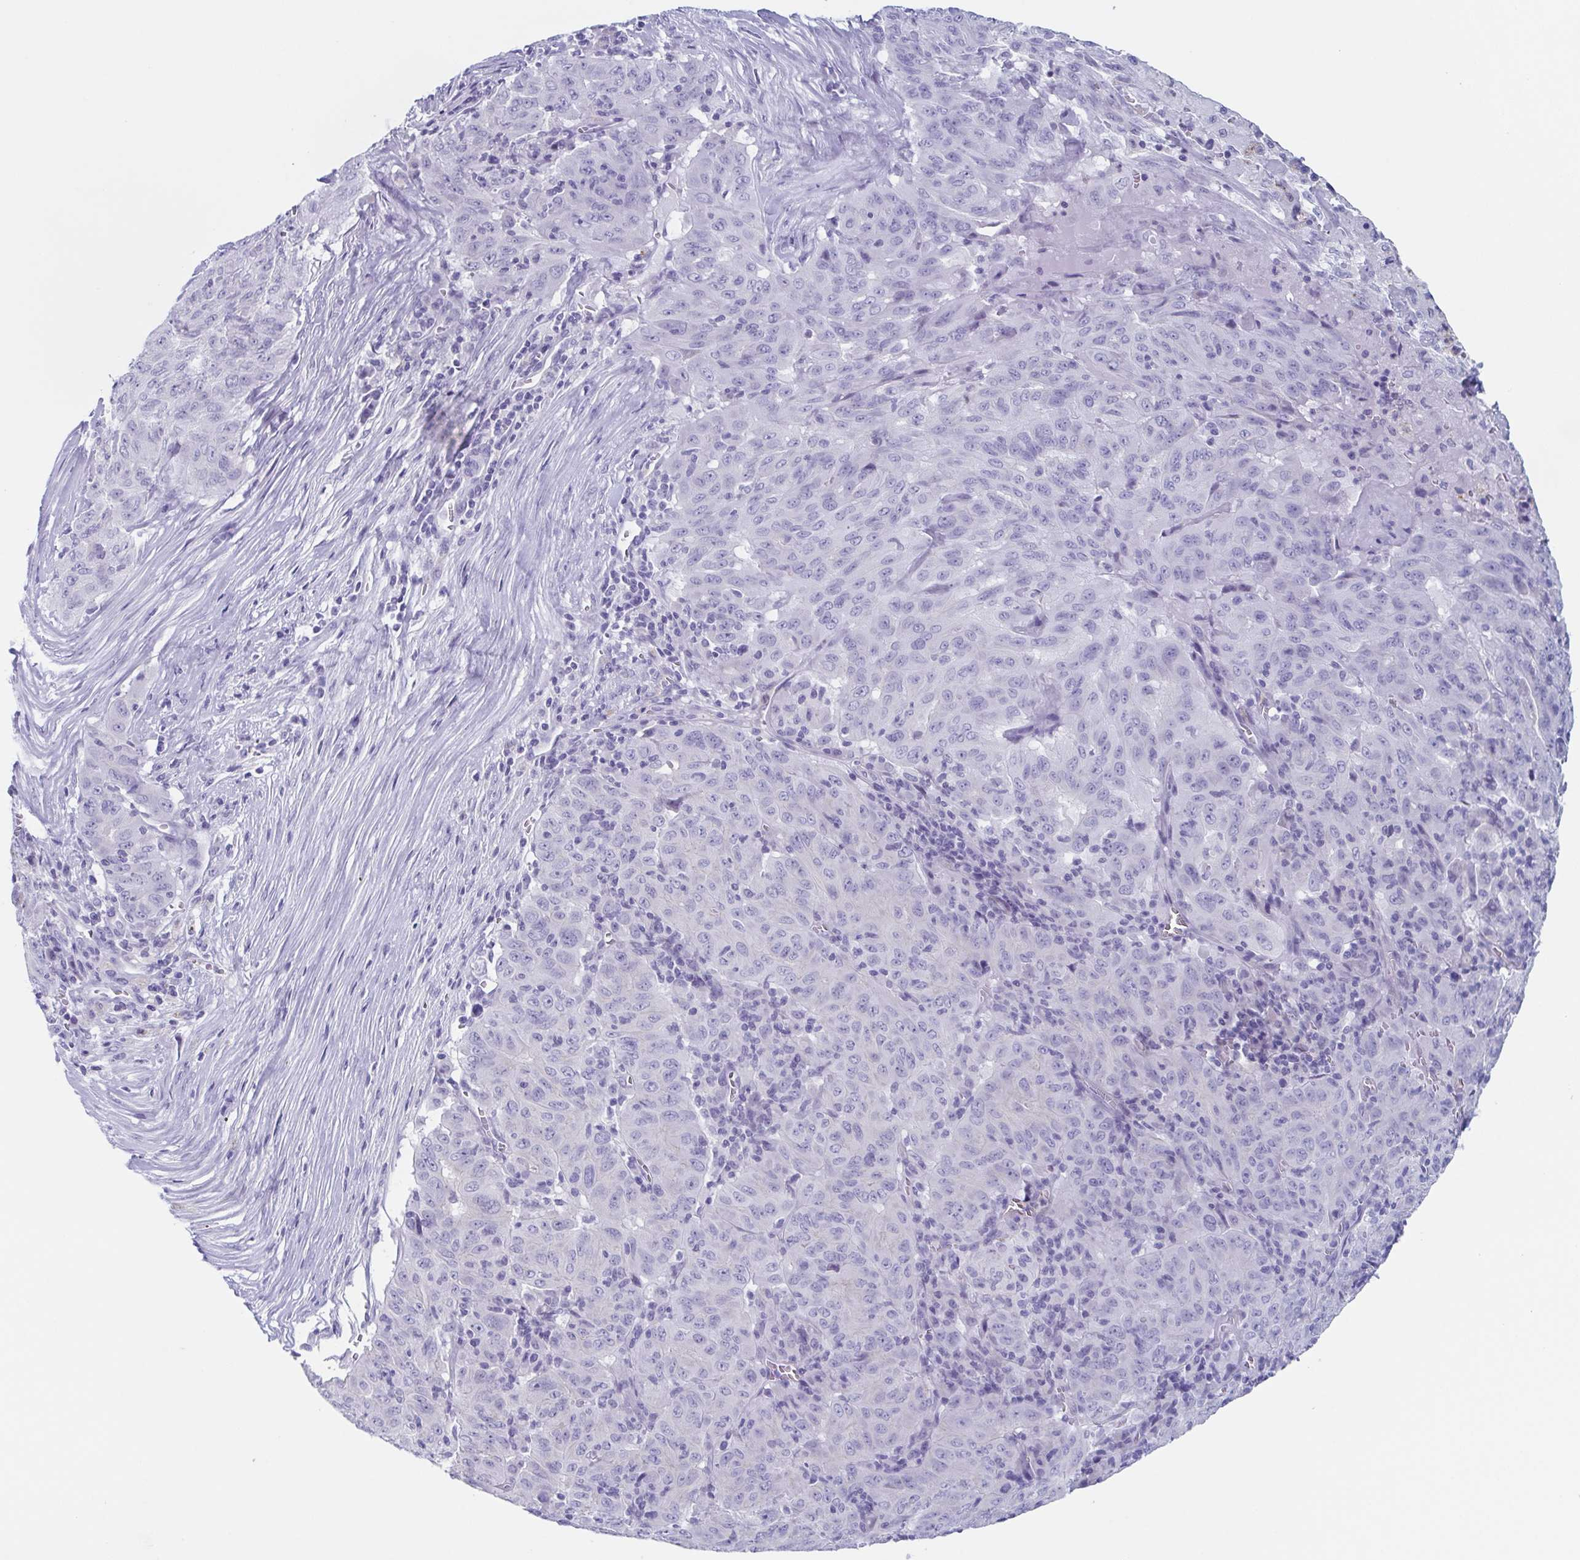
{"staining": {"intensity": "negative", "quantity": "none", "location": "none"}, "tissue": "pancreatic cancer", "cell_type": "Tumor cells", "image_type": "cancer", "snomed": [{"axis": "morphology", "description": "Adenocarcinoma, NOS"}, {"axis": "topography", "description": "Pancreas"}], "caption": "Photomicrograph shows no significant protein expression in tumor cells of pancreatic cancer (adenocarcinoma).", "gene": "LYRM2", "patient": {"sex": "male", "age": 63}}